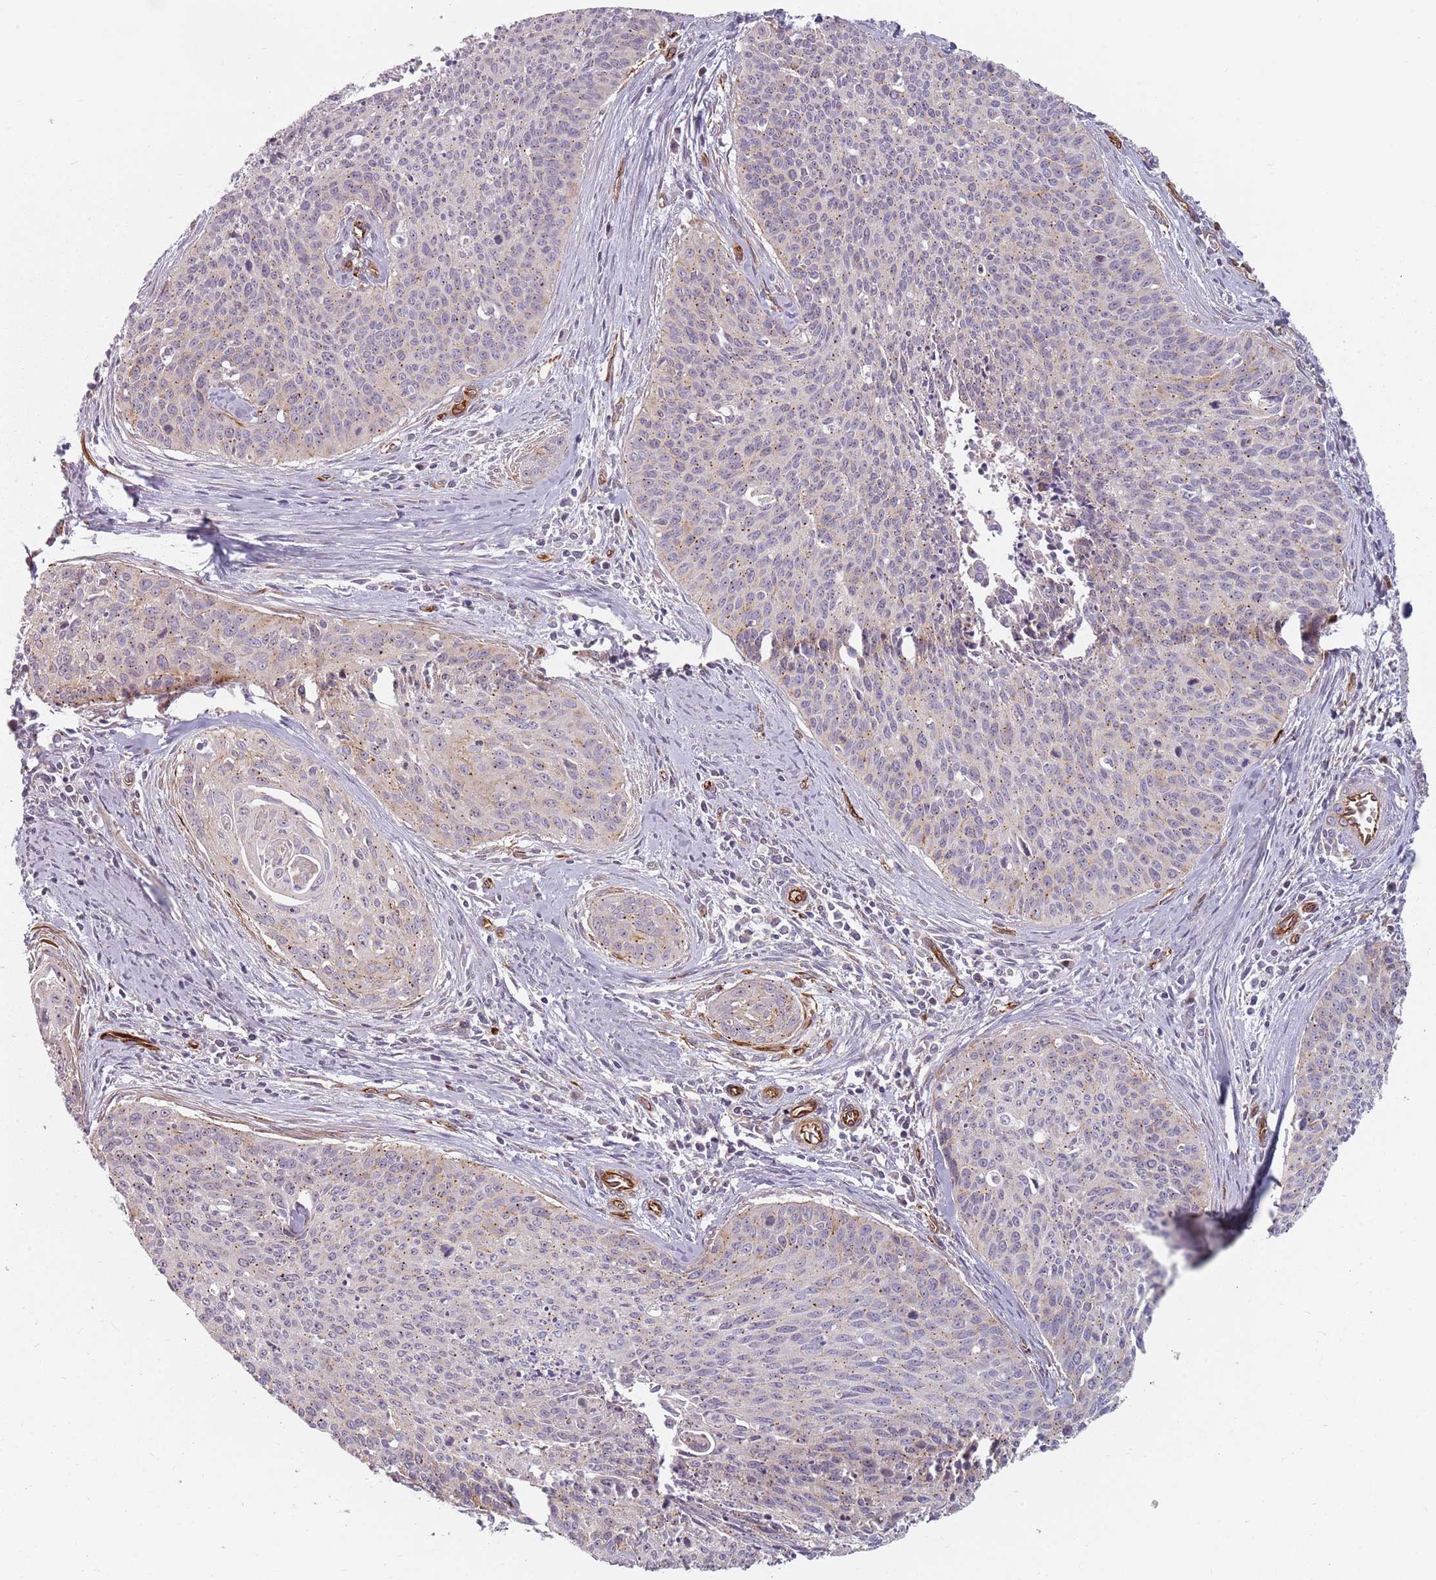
{"staining": {"intensity": "weak", "quantity": "<25%", "location": "cytoplasmic/membranous"}, "tissue": "cervical cancer", "cell_type": "Tumor cells", "image_type": "cancer", "snomed": [{"axis": "morphology", "description": "Squamous cell carcinoma, NOS"}, {"axis": "topography", "description": "Cervix"}], "caption": "This micrograph is of cervical squamous cell carcinoma stained with IHC to label a protein in brown with the nuclei are counter-stained blue. There is no staining in tumor cells. (Stains: DAB (3,3'-diaminobenzidine) immunohistochemistry with hematoxylin counter stain, Microscopy: brightfield microscopy at high magnification).", "gene": "GAS2L3", "patient": {"sex": "female", "age": 55}}